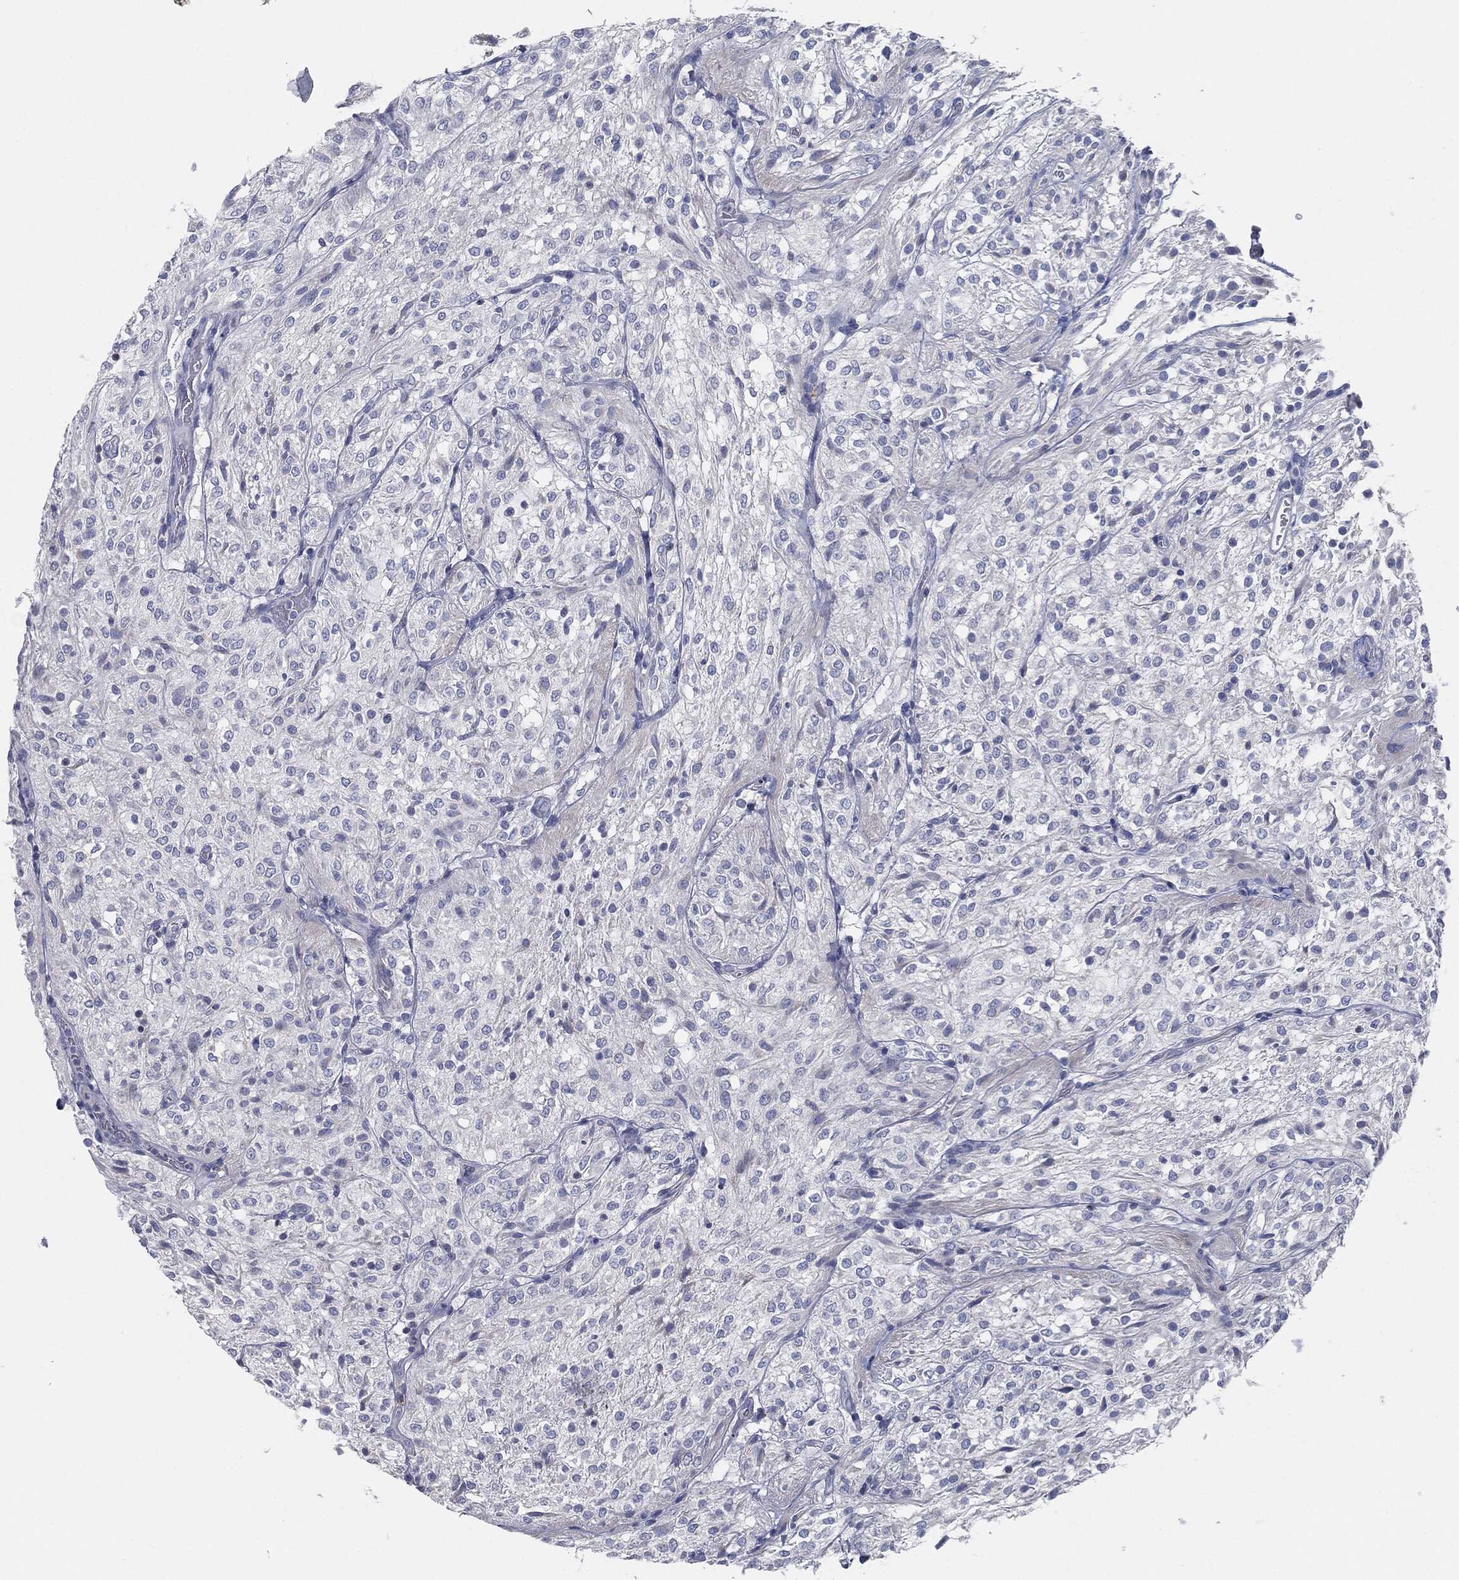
{"staining": {"intensity": "negative", "quantity": "none", "location": "none"}, "tissue": "glioma", "cell_type": "Tumor cells", "image_type": "cancer", "snomed": [{"axis": "morphology", "description": "Glioma, malignant, Low grade"}, {"axis": "topography", "description": "Brain"}], "caption": "A high-resolution micrograph shows immunohistochemistry staining of glioma, which reveals no significant positivity in tumor cells.", "gene": "CAV3", "patient": {"sex": "male", "age": 3}}